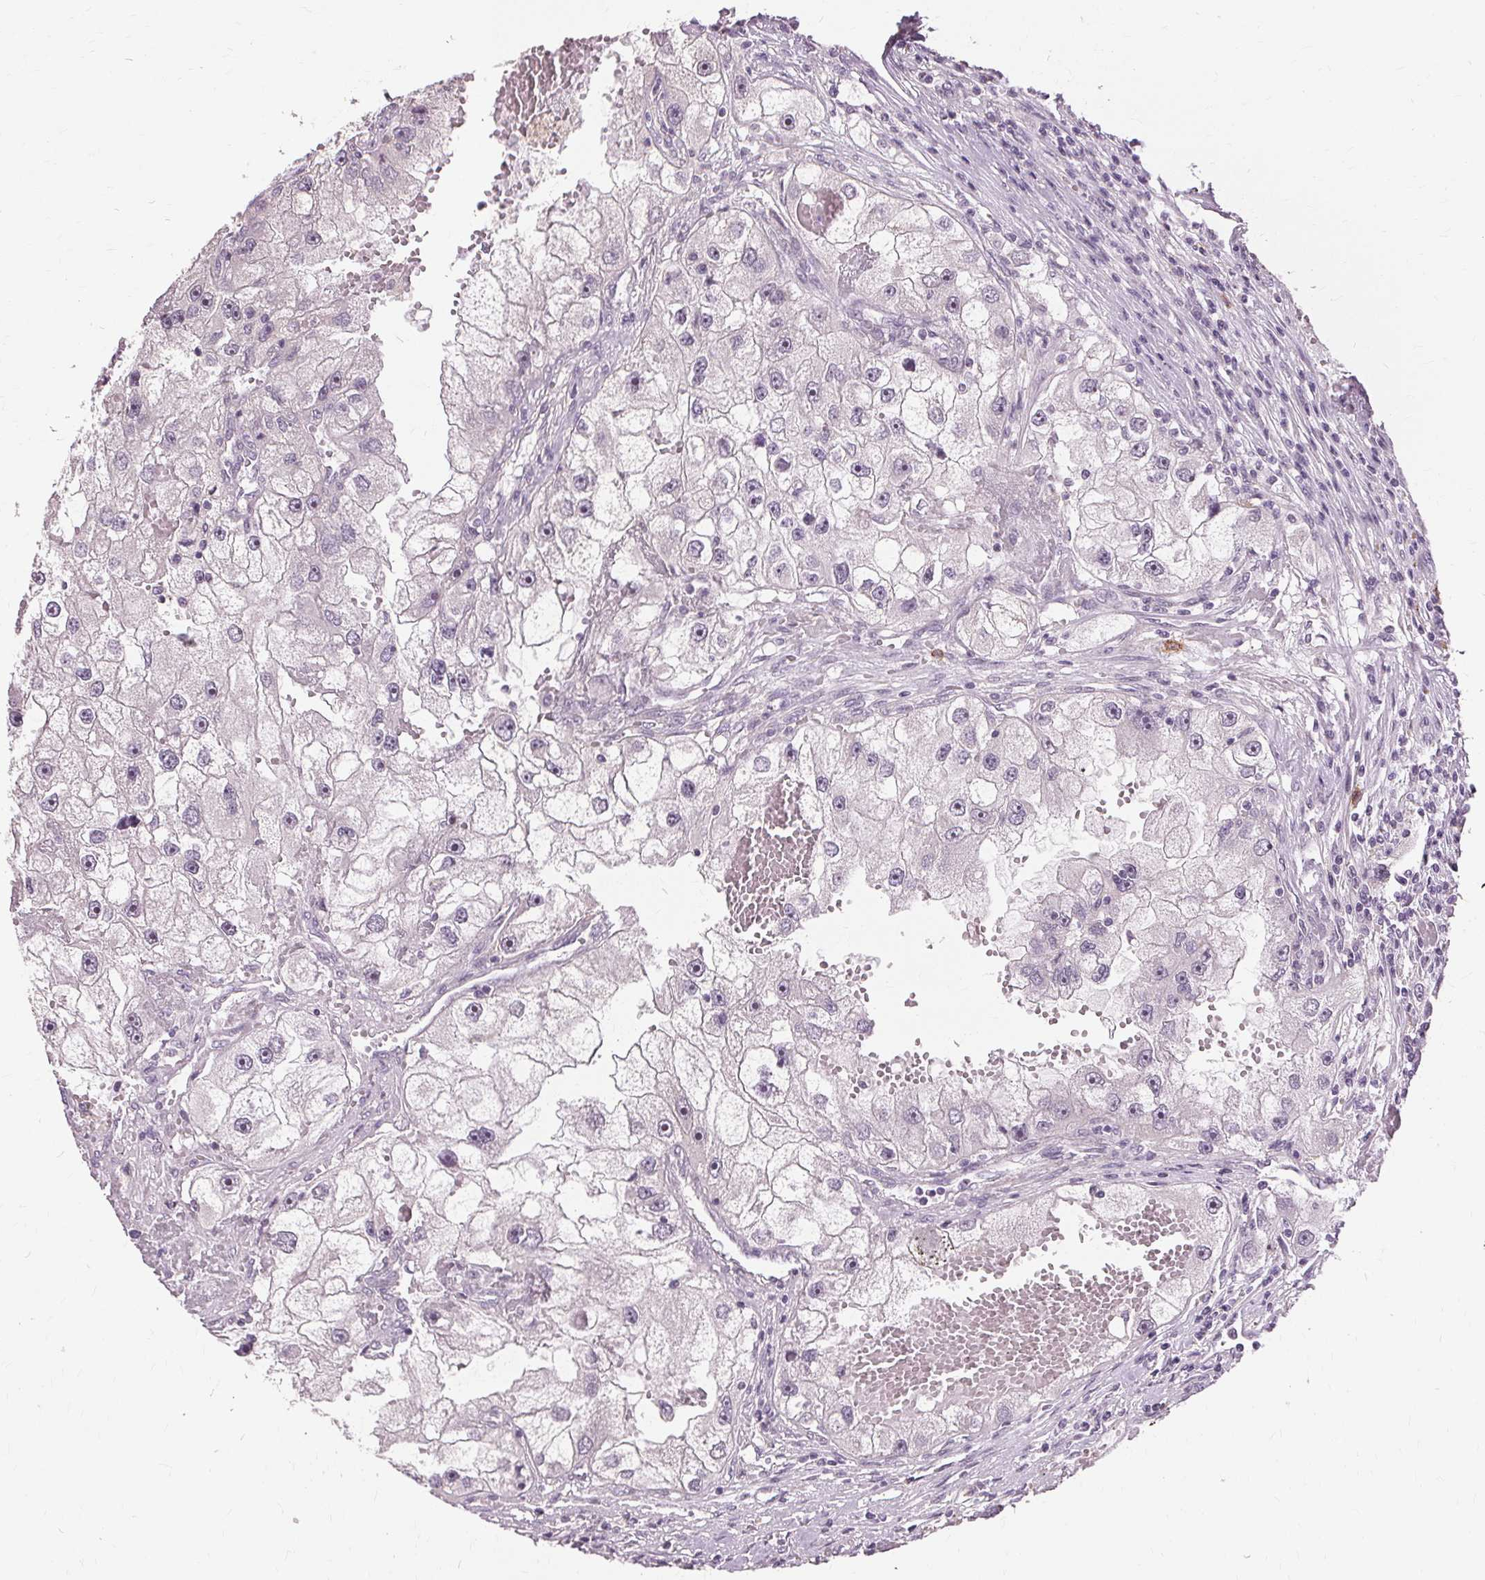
{"staining": {"intensity": "weak", "quantity": "<25%", "location": "nuclear"}, "tissue": "renal cancer", "cell_type": "Tumor cells", "image_type": "cancer", "snomed": [{"axis": "morphology", "description": "Adenocarcinoma, NOS"}, {"axis": "topography", "description": "Kidney"}], "caption": "The micrograph displays no staining of tumor cells in renal adenocarcinoma.", "gene": "SIGLEC6", "patient": {"sex": "male", "age": 63}}